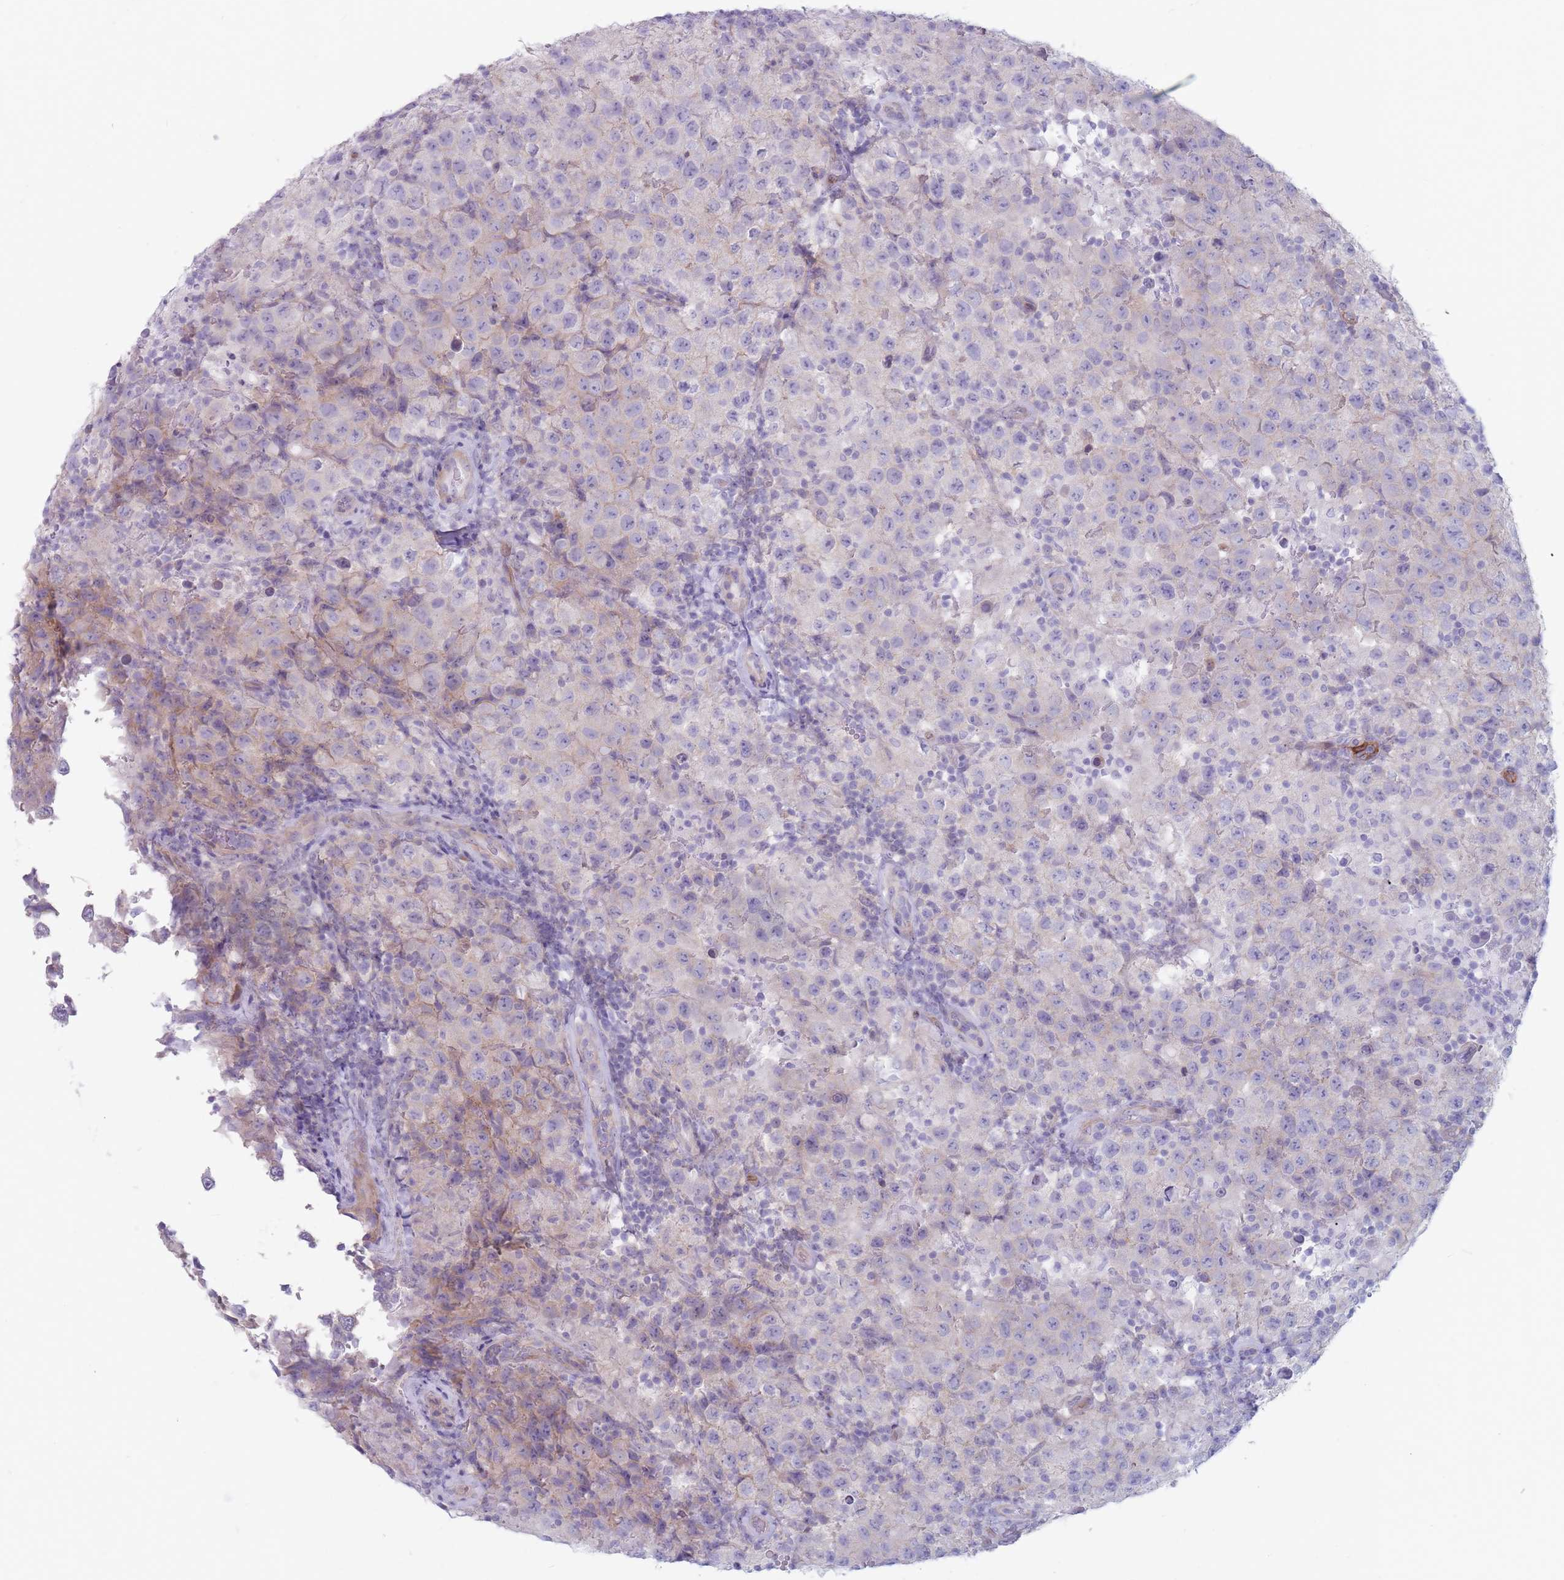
{"staining": {"intensity": "weak", "quantity": "<25%", "location": "cytoplasmic/membranous"}, "tissue": "testis cancer", "cell_type": "Tumor cells", "image_type": "cancer", "snomed": [{"axis": "morphology", "description": "Seminoma, NOS"}, {"axis": "morphology", "description": "Carcinoma, Embryonal, NOS"}, {"axis": "topography", "description": "Testis"}], "caption": "This photomicrograph is of embryonal carcinoma (testis) stained with immunohistochemistry (IHC) to label a protein in brown with the nuclei are counter-stained blue. There is no positivity in tumor cells.", "gene": "PLPP1", "patient": {"sex": "male", "age": 41}}